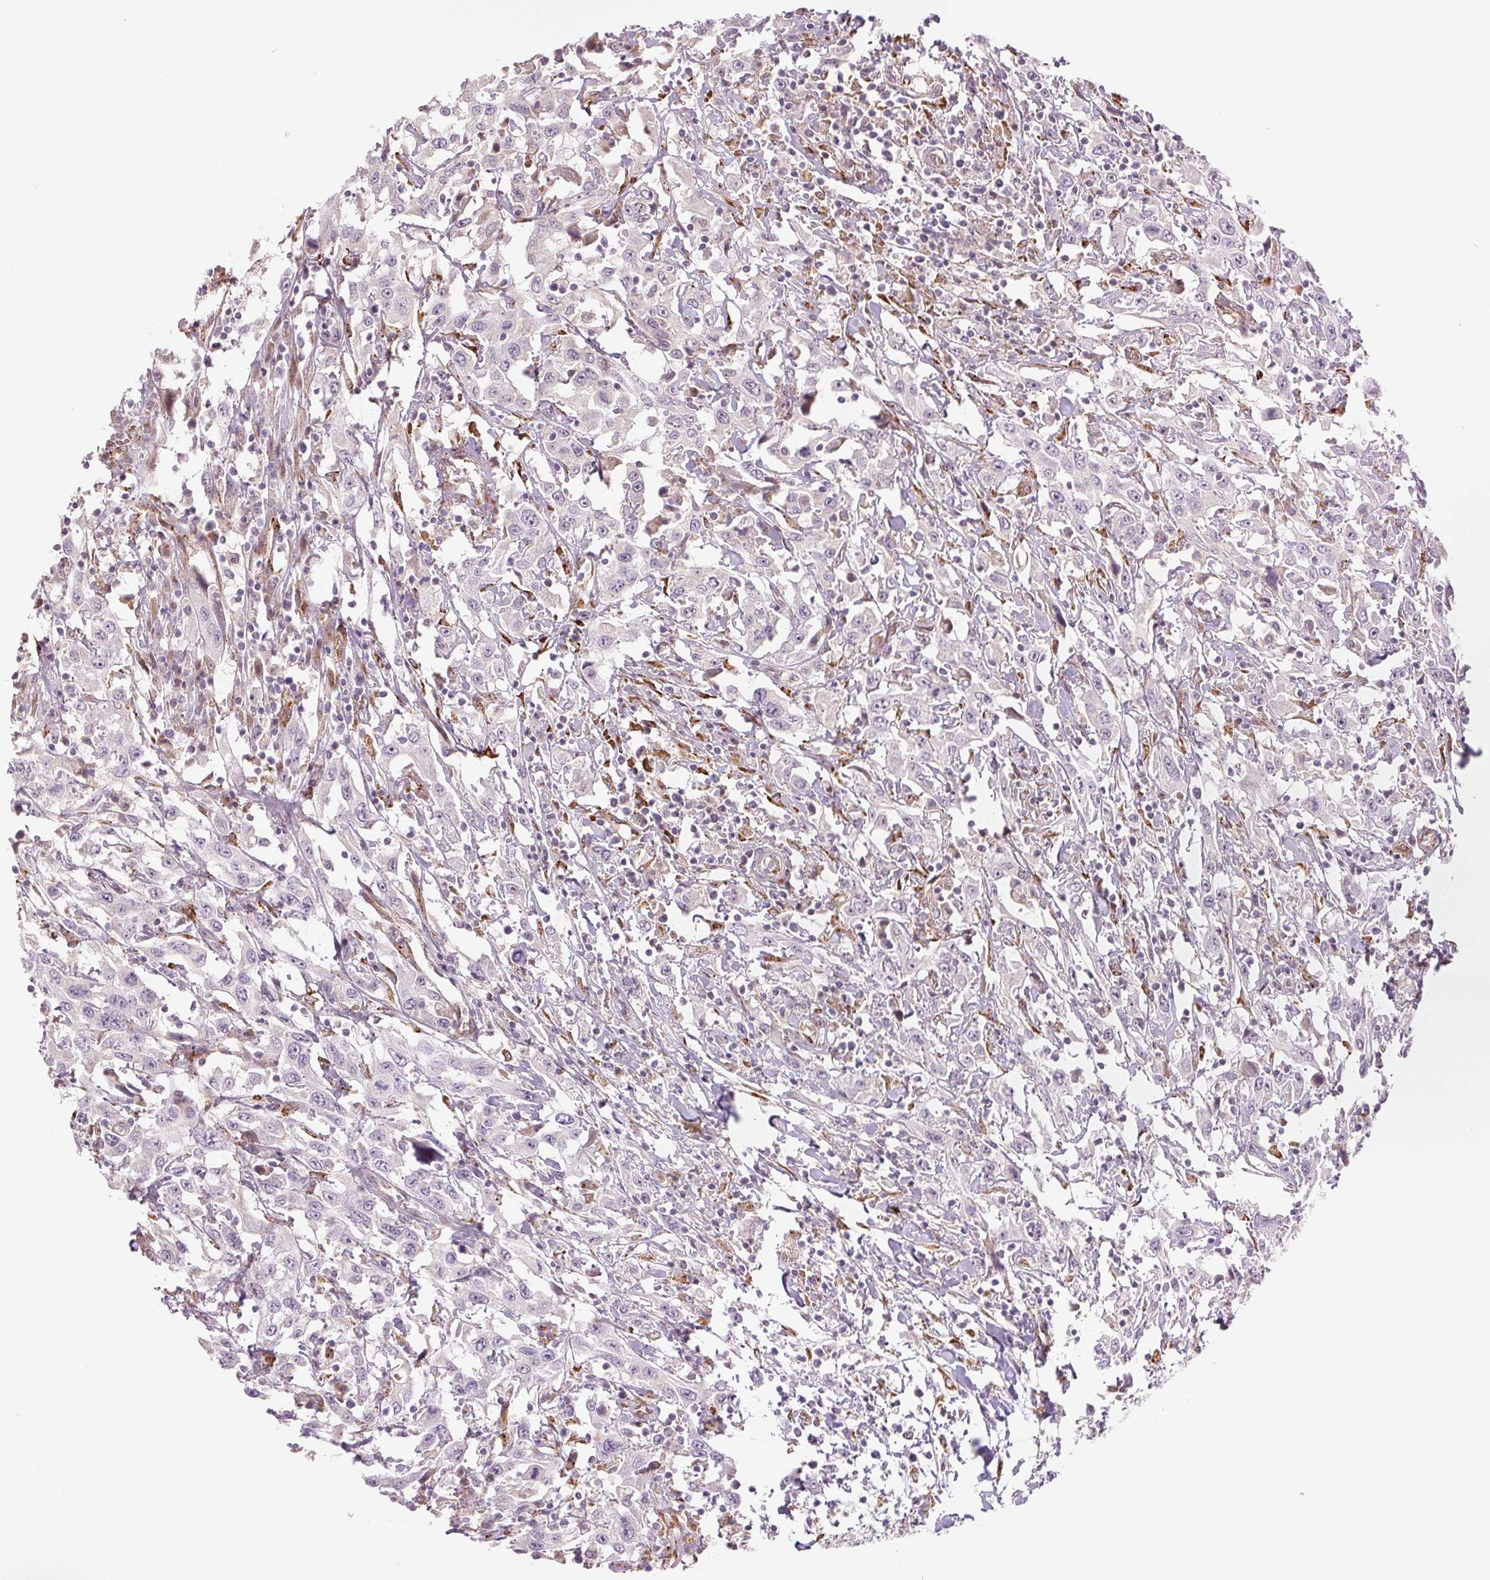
{"staining": {"intensity": "negative", "quantity": "none", "location": "none"}, "tissue": "urothelial cancer", "cell_type": "Tumor cells", "image_type": "cancer", "snomed": [{"axis": "morphology", "description": "Urothelial carcinoma, High grade"}, {"axis": "topography", "description": "Urinary bladder"}], "caption": "Human urothelial cancer stained for a protein using IHC demonstrates no staining in tumor cells.", "gene": "METTL17", "patient": {"sex": "male", "age": 61}}